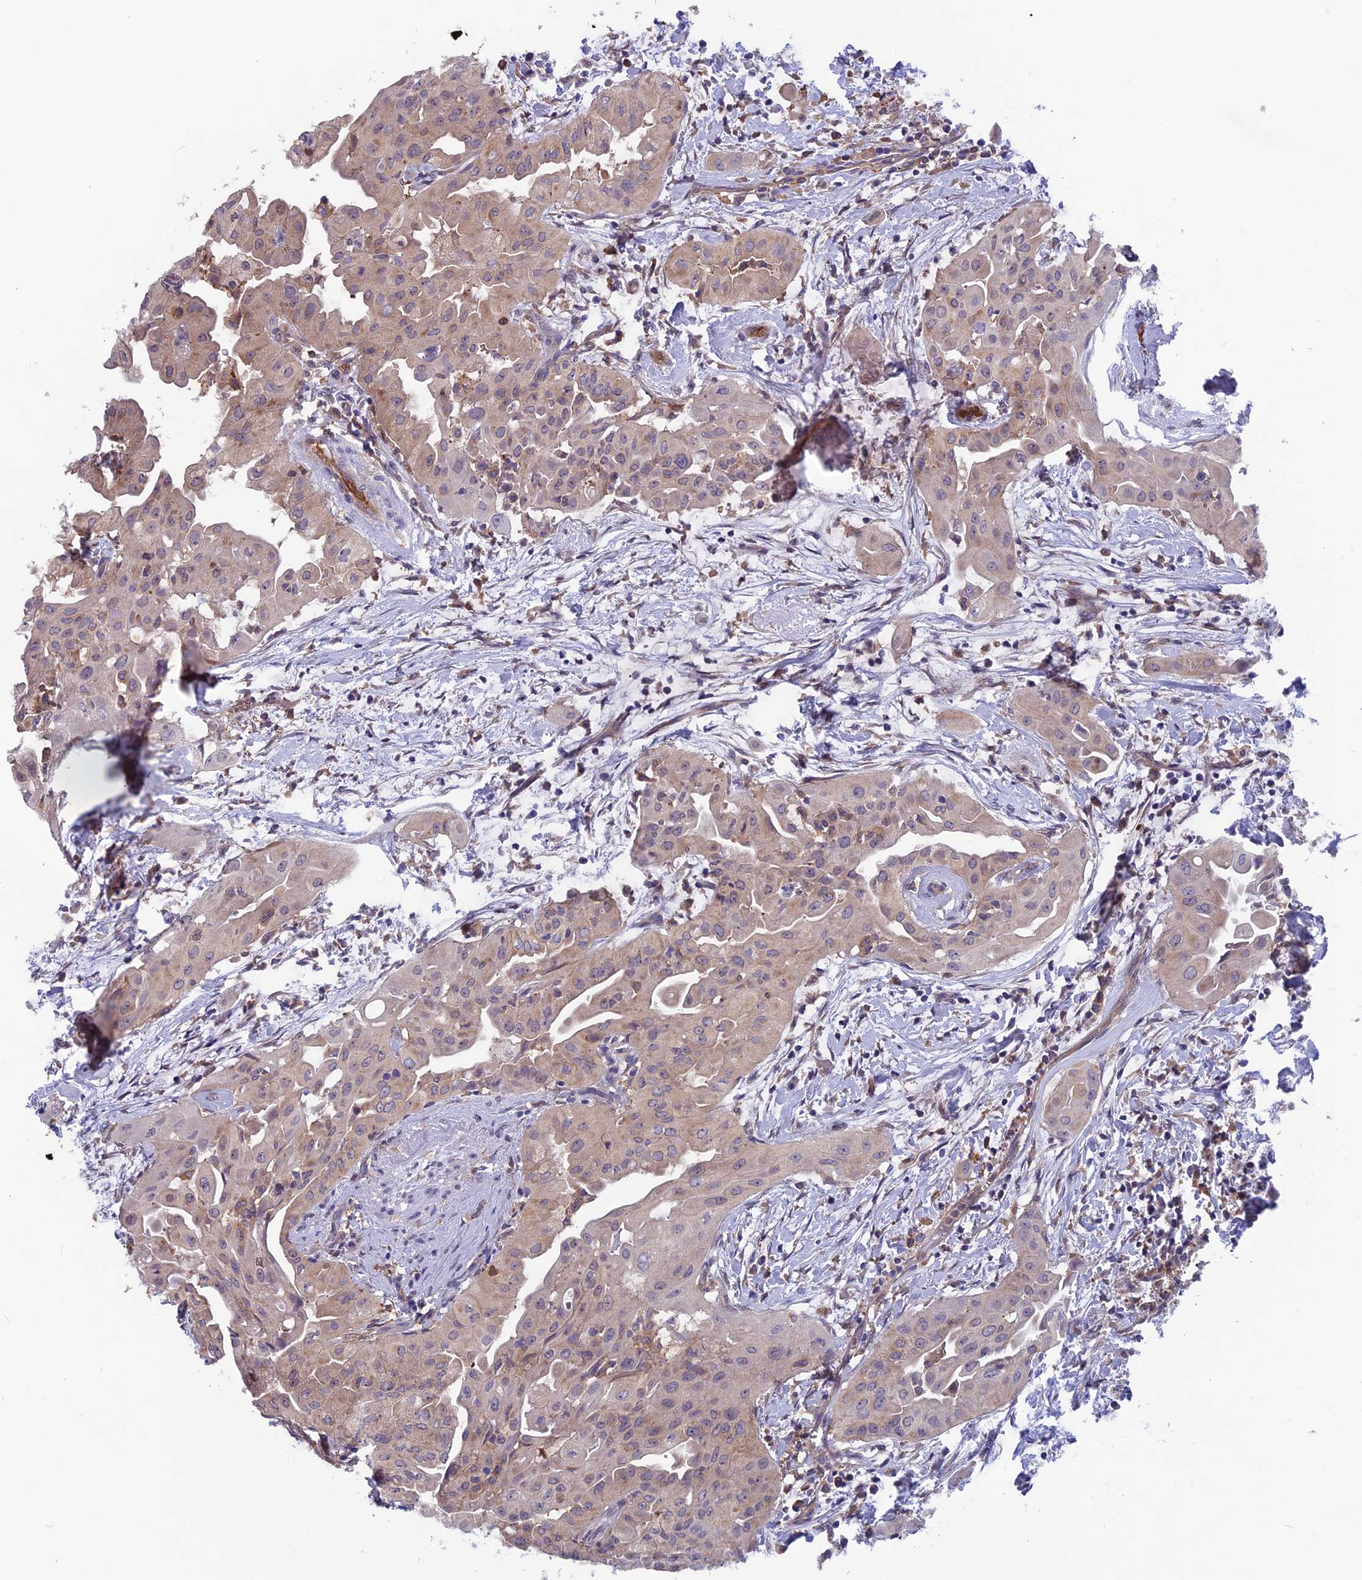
{"staining": {"intensity": "weak", "quantity": "25%-75%", "location": "cytoplasmic/membranous"}, "tissue": "thyroid cancer", "cell_type": "Tumor cells", "image_type": "cancer", "snomed": [{"axis": "morphology", "description": "Papillary adenocarcinoma, NOS"}, {"axis": "topography", "description": "Thyroid gland"}], "caption": "There is low levels of weak cytoplasmic/membranous positivity in tumor cells of thyroid cancer (papillary adenocarcinoma), as demonstrated by immunohistochemical staining (brown color).", "gene": "MAST2", "patient": {"sex": "female", "age": 59}}